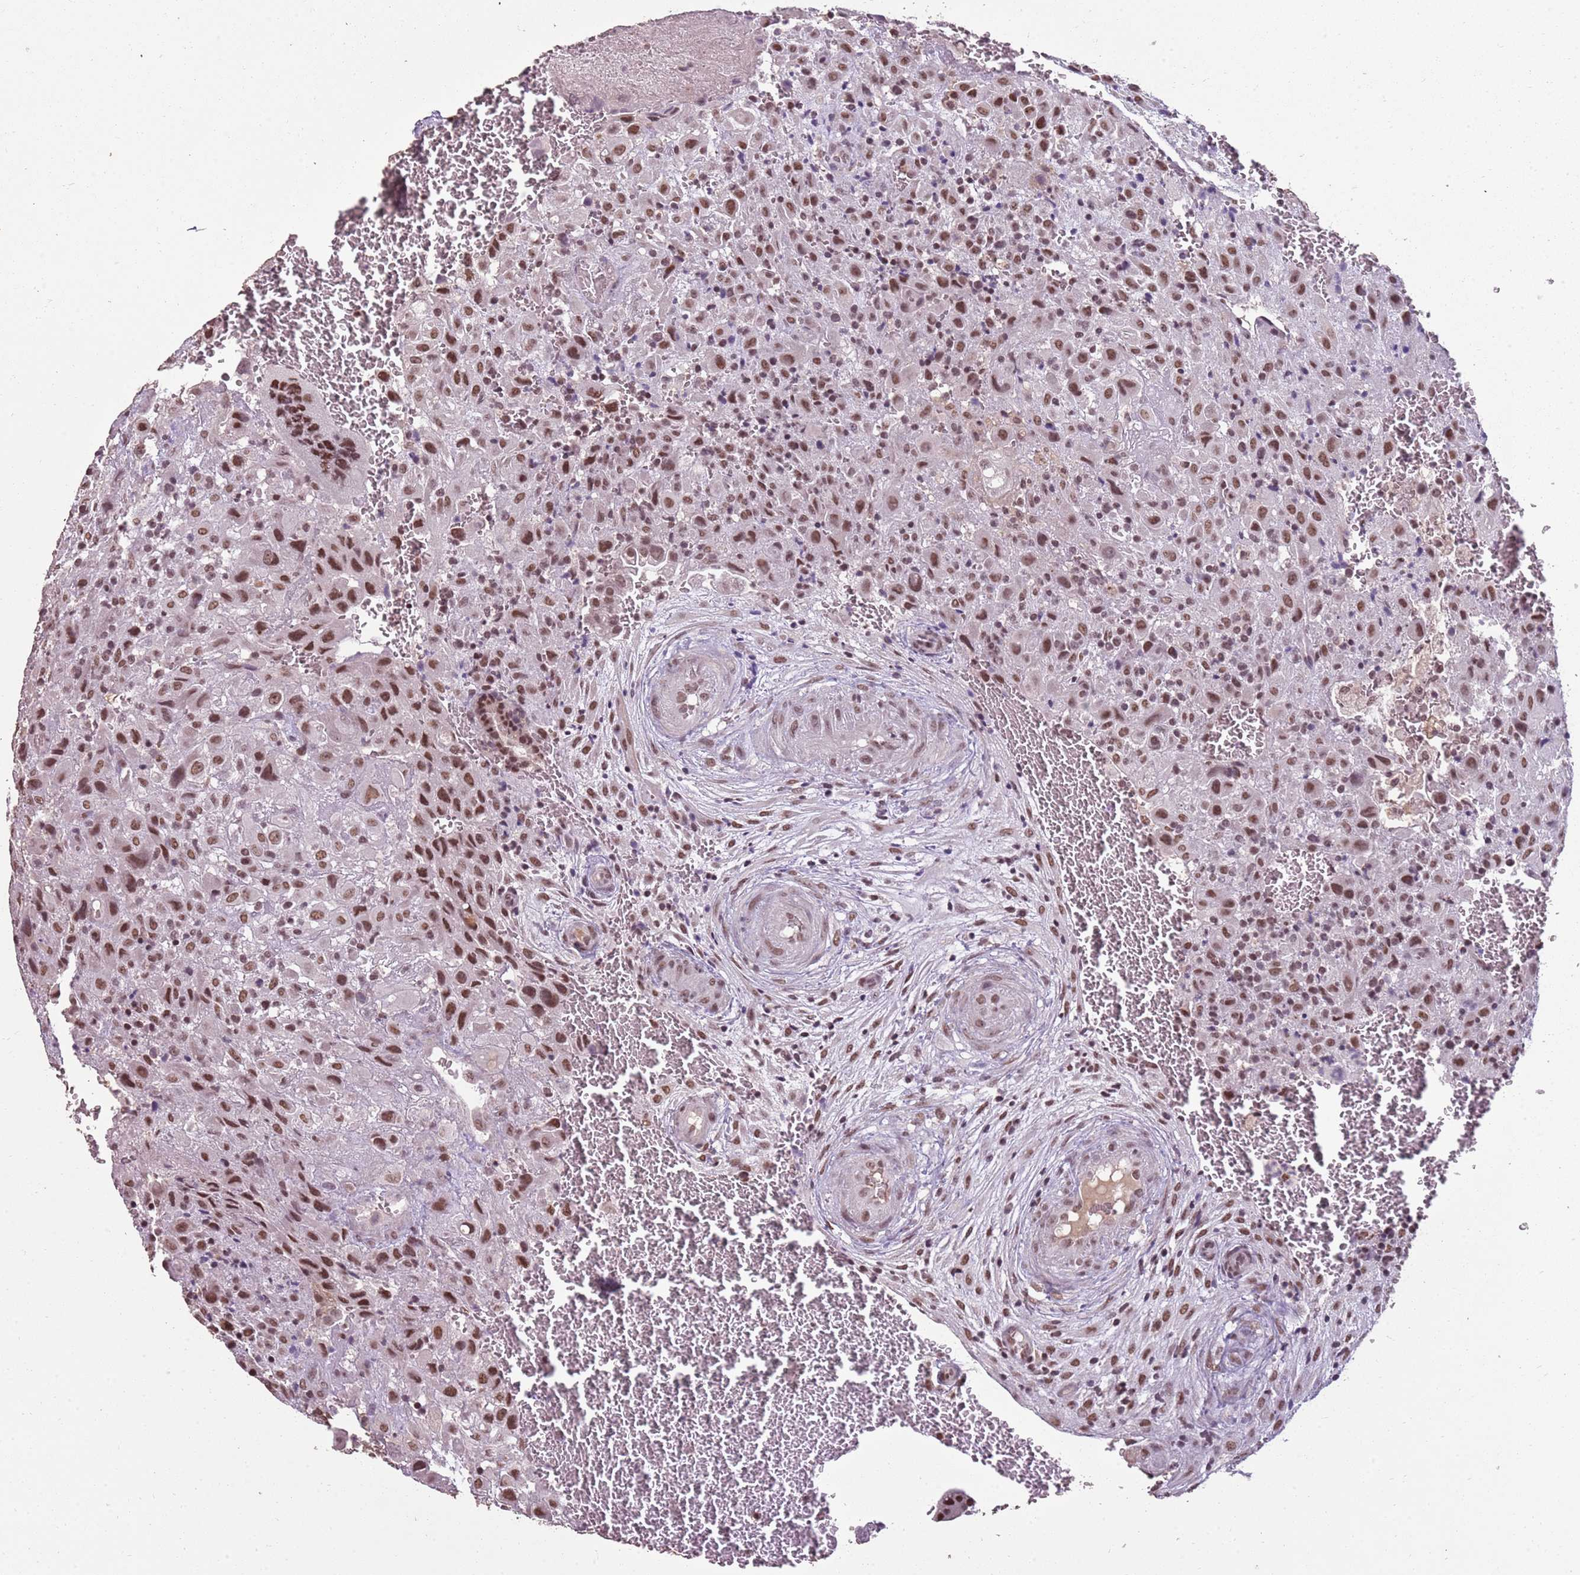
{"staining": {"intensity": "moderate", "quantity": ">75%", "location": "nuclear"}, "tissue": "placenta", "cell_type": "Decidual cells", "image_type": "normal", "snomed": [{"axis": "morphology", "description": "Normal tissue, NOS"}, {"axis": "topography", "description": "Placenta"}], "caption": "Placenta stained for a protein exhibits moderate nuclear positivity in decidual cells. (DAB (3,3'-diaminobenzidine) IHC, brown staining for protein, blue staining for nuclei).", "gene": "ARL14EP", "patient": {"sex": "female", "age": 35}}